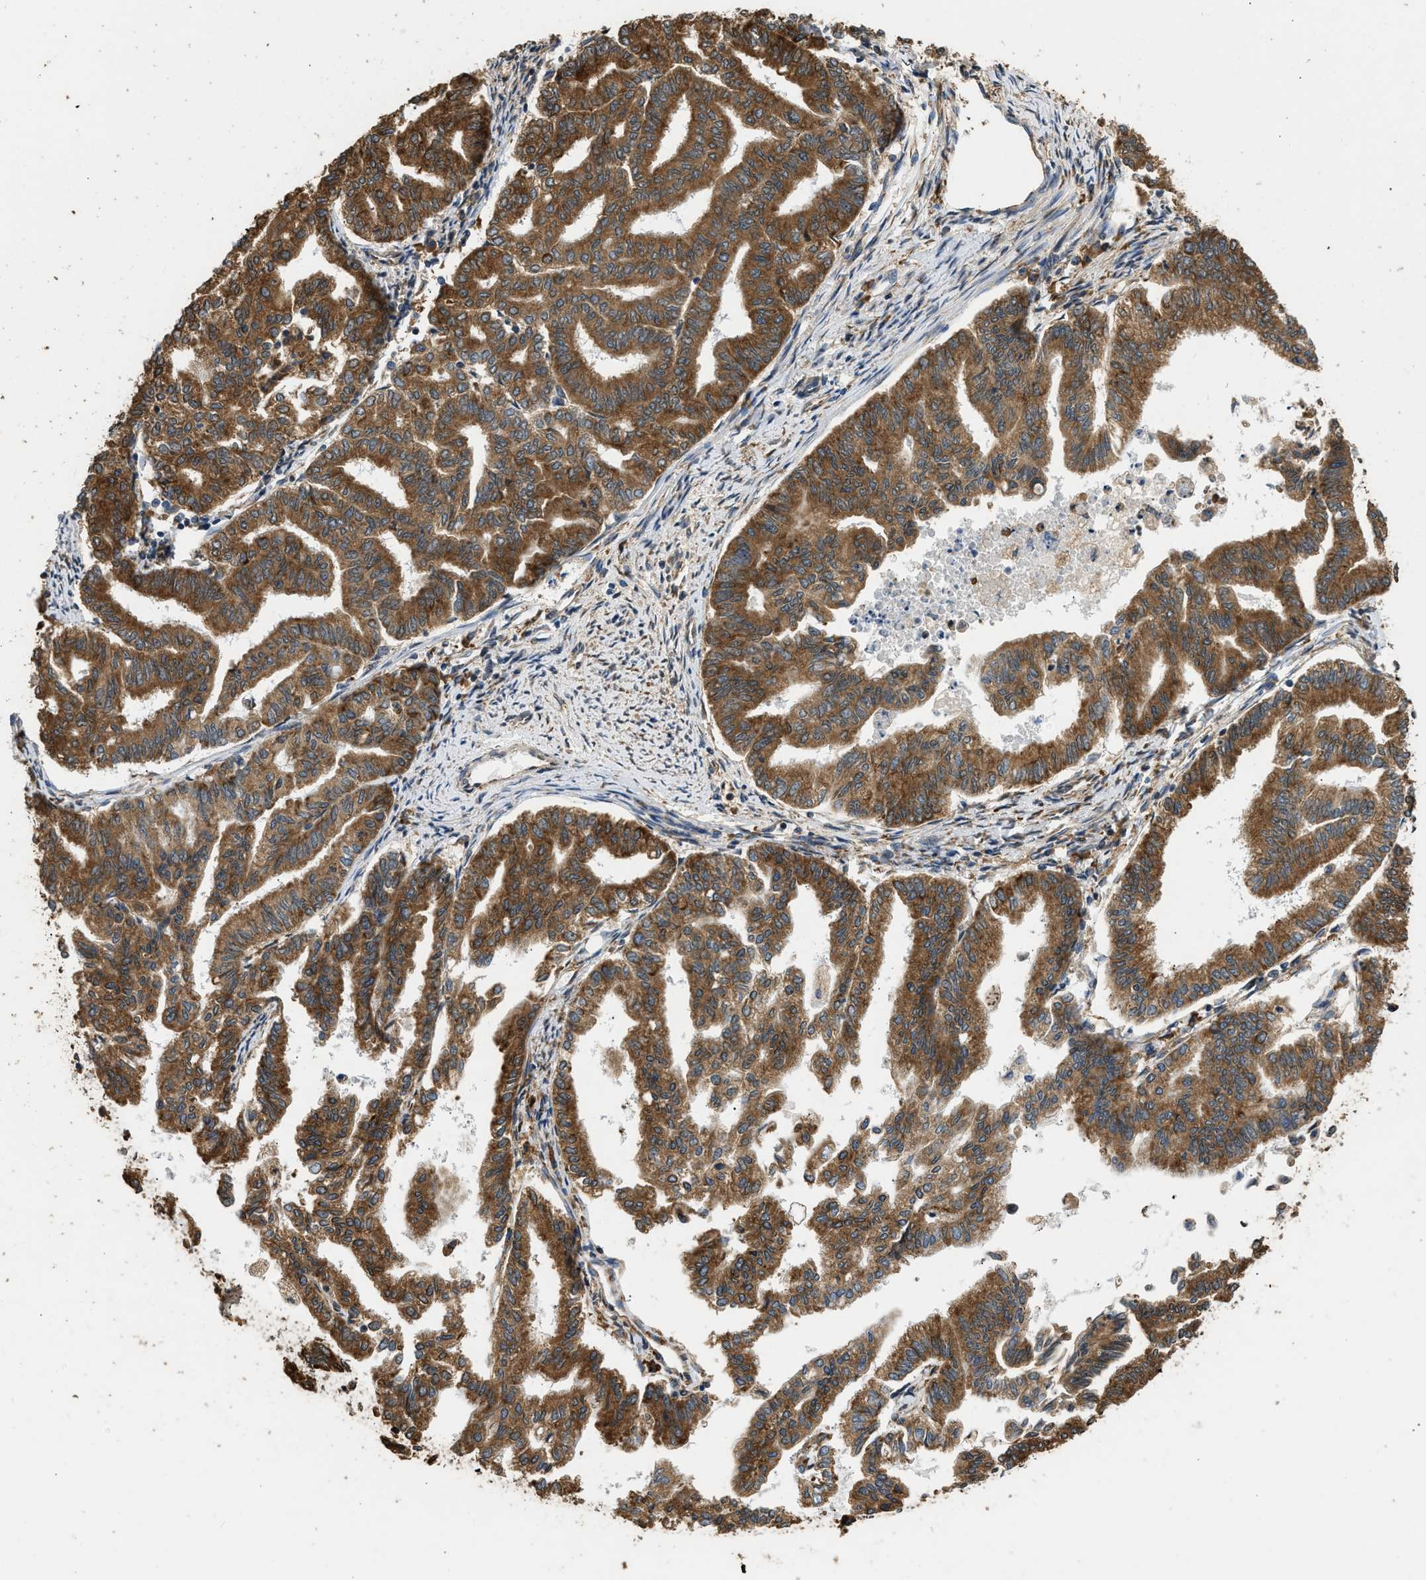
{"staining": {"intensity": "strong", "quantity": ">75%", "location": "cytoplasmic/membranous"}, "tissue": "endometrial cancer", "cell_type": "Tumor cells", "image_type": "cancer", "snomed": [{"axis": "morphology", "description": "Adenocarcinoma, NOS"}, {"axis": "topography", "description": "Endometrium"}], "caption": "Endometrial cancer stained with a brown dye shows strong cytoplasmic/membranous positive staining in about >75% of tumor cells.", "gene": "SLC36A4", "patient": {"sex": "female", "age": 79}}